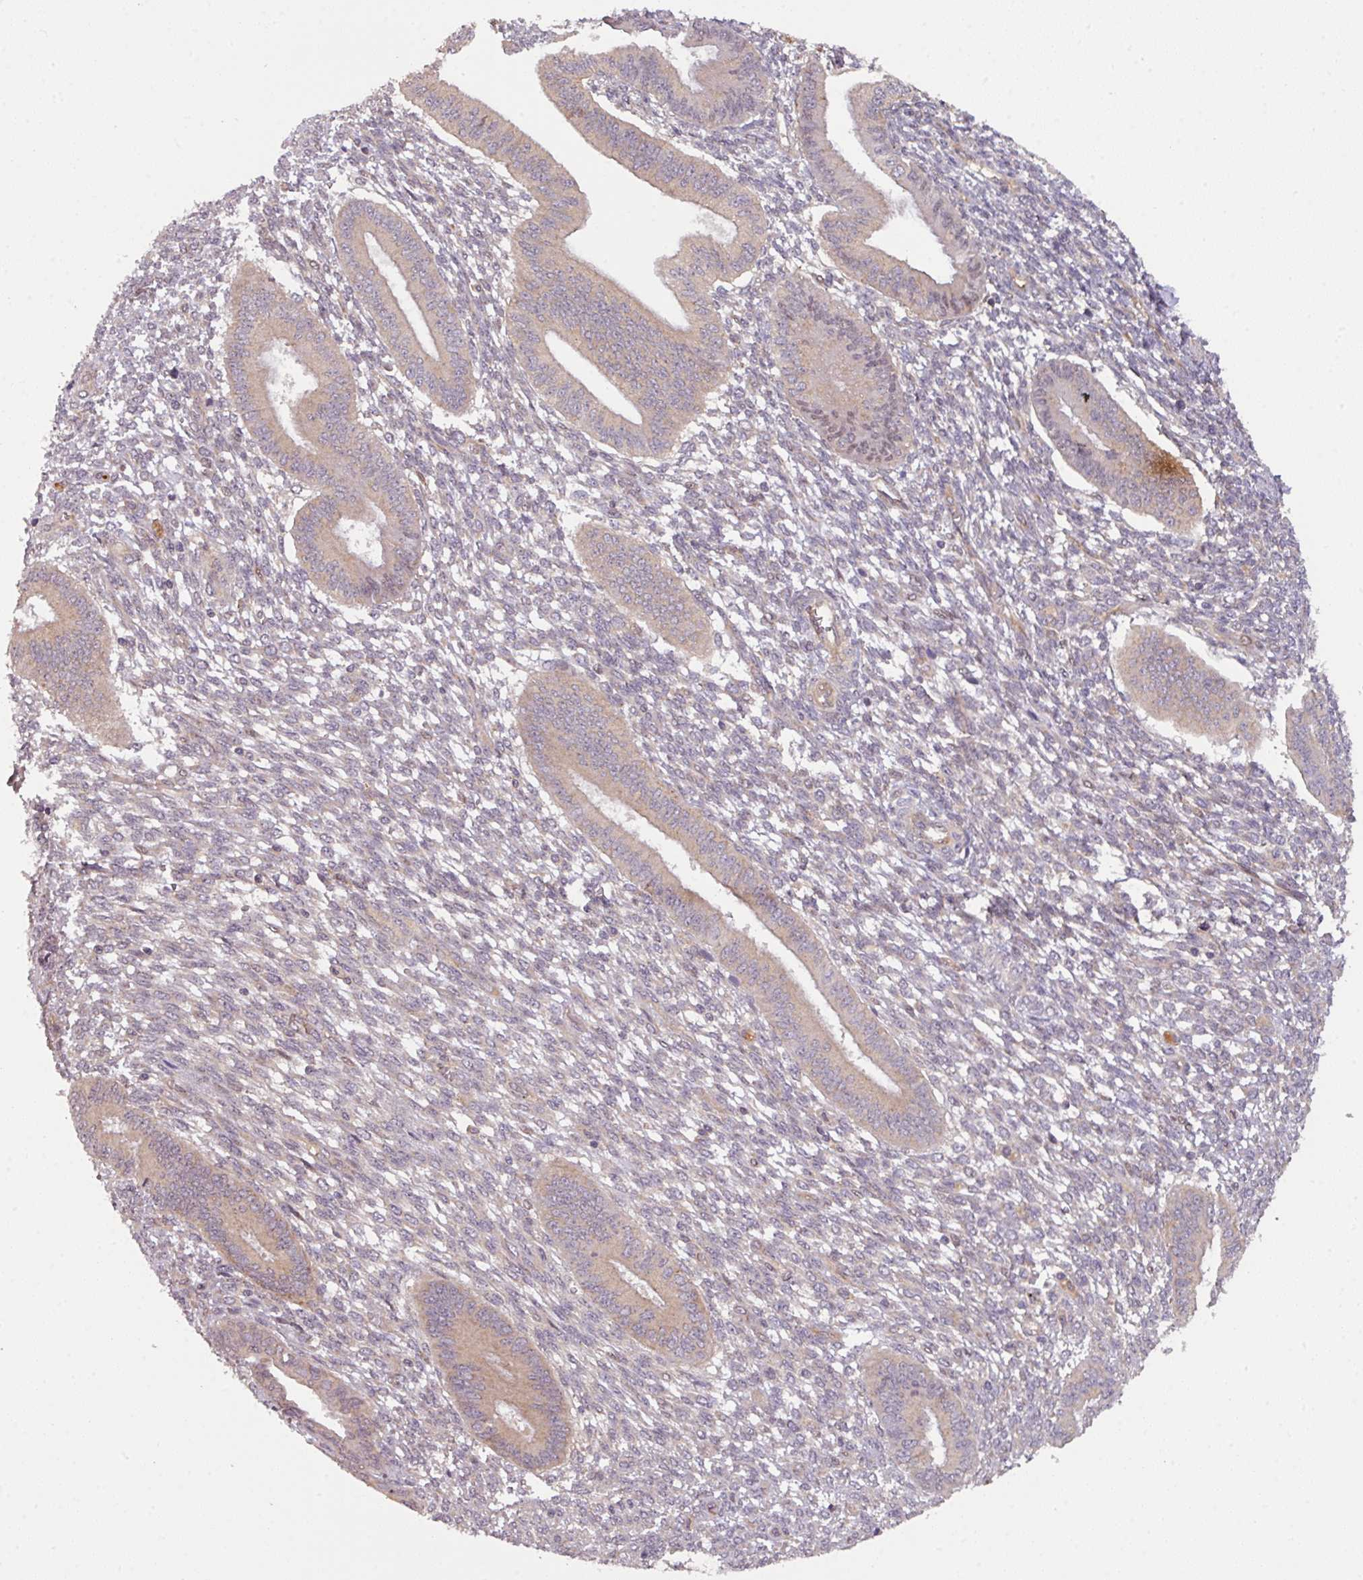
{"staining": {"intensity": "weak", "quantity": "25%-75%", "location": "cytoplasmic/membranous"}, "tissue": "endometrium", "cell_type": "Cells in endometrial stroma", "image_type": "normal", "snomed": [{"axis": "morphology", "description": "Normal tissue, NOS"}, {"axis": "topography", "description": "Endometrium"}], "caption": "A brown stain shows weak cytoplasmic/membranous expression of a protein in cells in endometrial stroma of normal human endometrium. The staining was performed using DAB to visualize the protein expression in brown, while the nuclei were stained in blue with hematoxylin (Magnification: 20x).", "gene": "CYFIP2", "patient": {"sex": "female", "age": 36}}